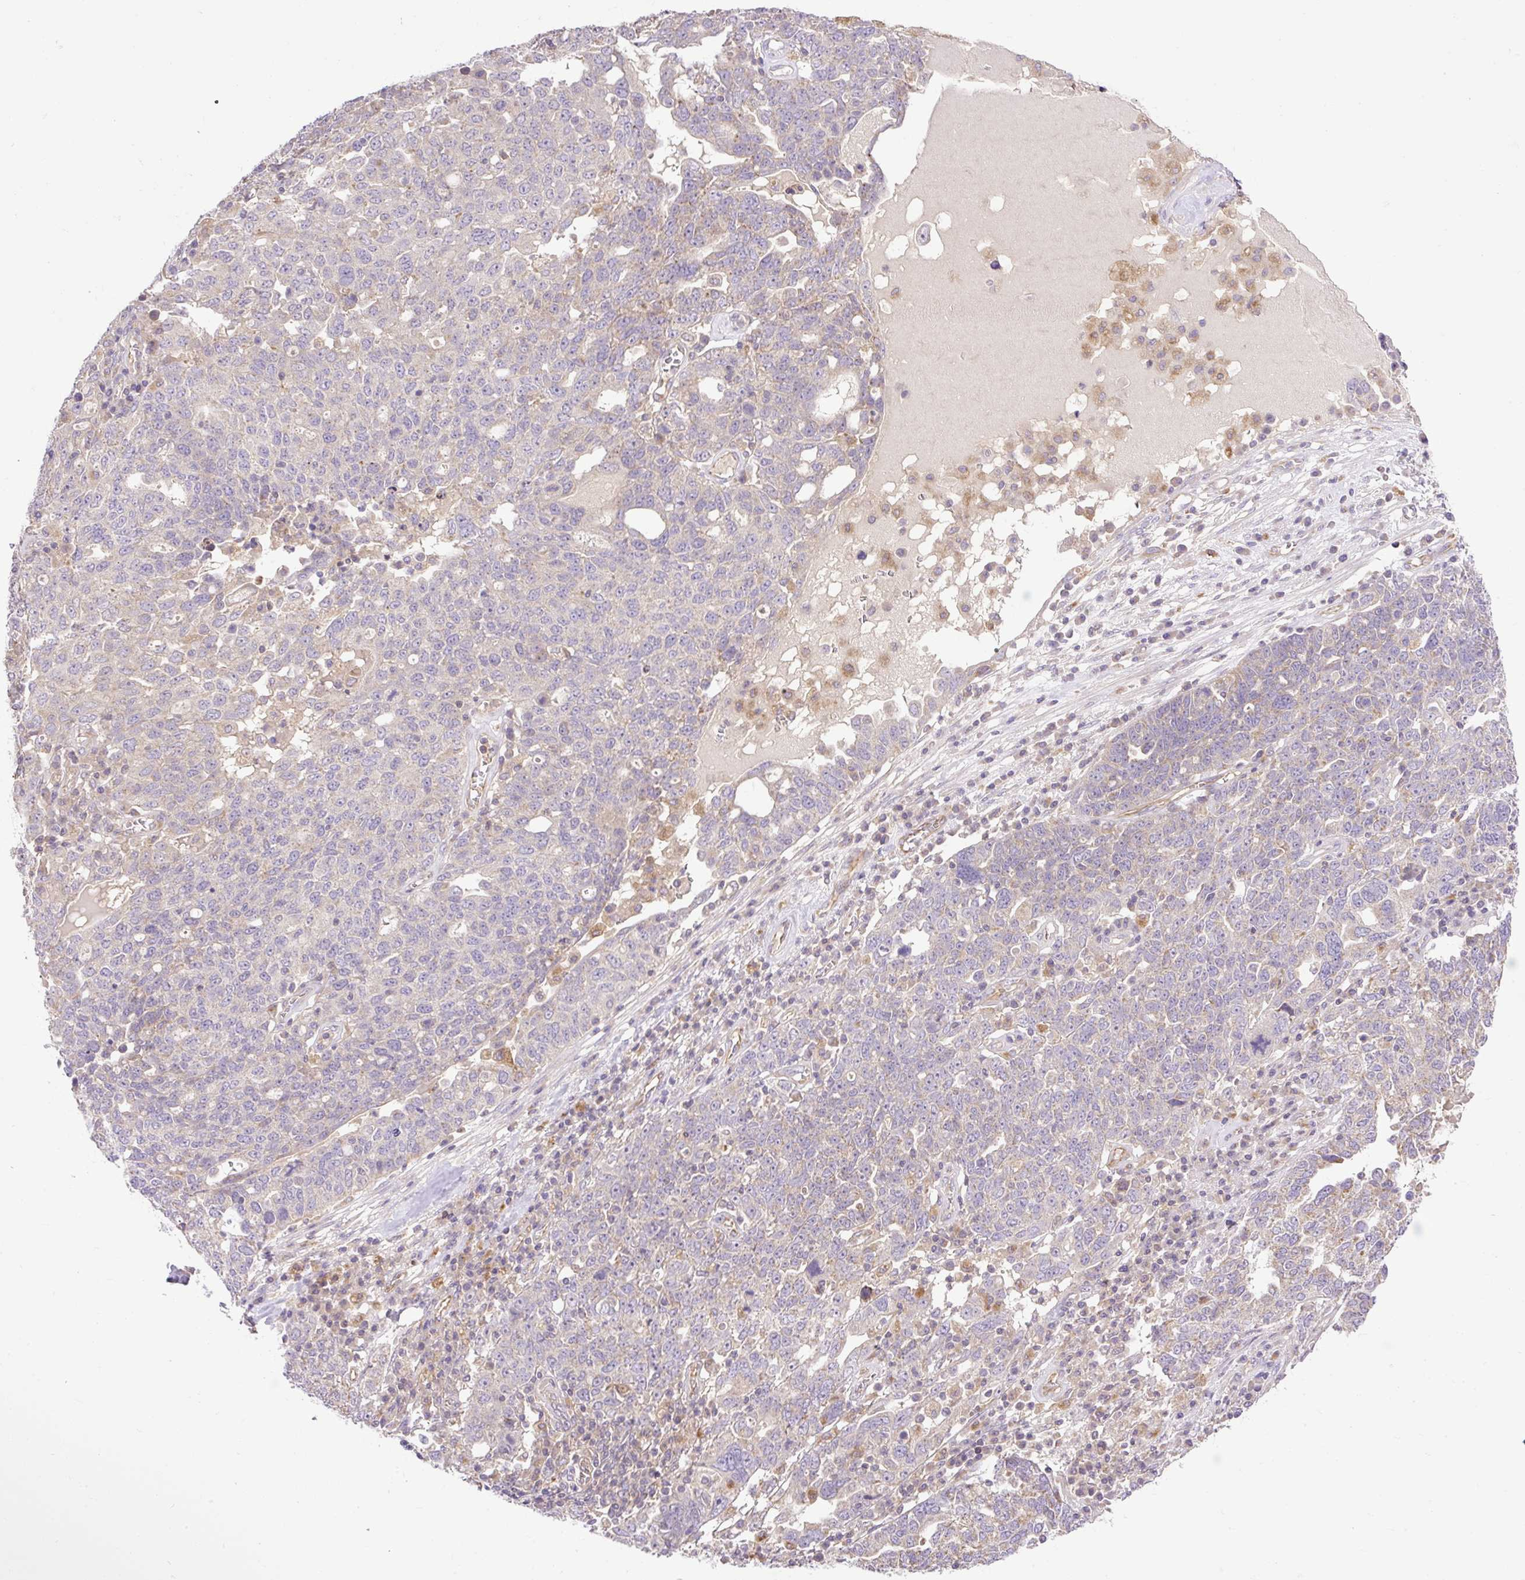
{"staining": {"intensity": "moderate", "quantity": "<25%", "location": "cytoplasmic/membranous"}, "tissue": "ovarian cancer", "cell_type": "Tumor cells", "image_type": "cancer", "snomed": [{"axis": "morphology", "description": "Carcinoma, endometroid"}, {"axis": "topography", "description": "Ovary"}], "caption": "Ovarian cancer (endometroid carcinoma) stained with IHC demonstrates moderate cytoplasmic/membranous positivity in about <25% of tumor cells.", "gene": "HEXB", "patient": {"sex": "female", "age": 62}}